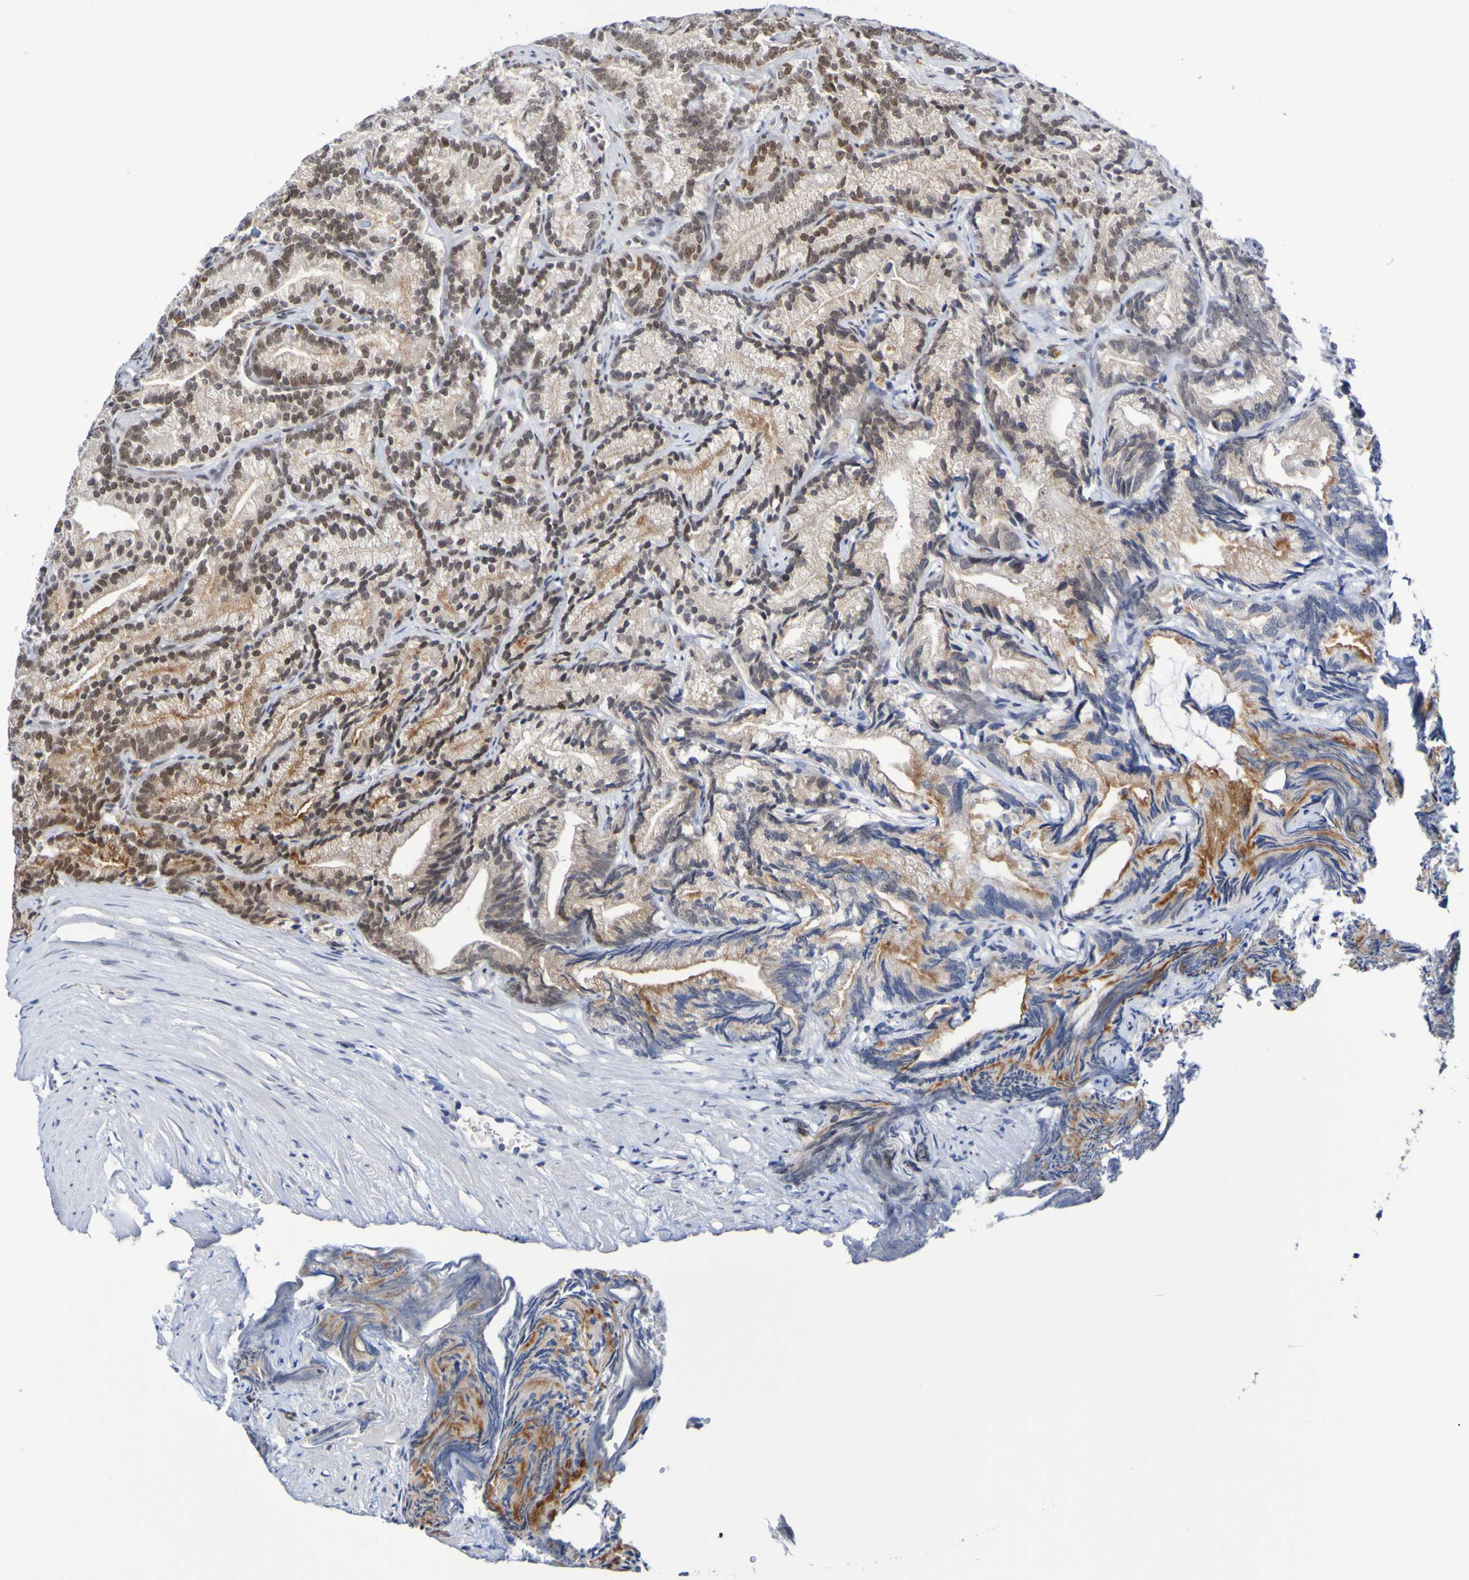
{"staining": {"intensity": "moderate", "quantity": ">75%", "location": "nuclear"}, "tissue": "prostate cancer", "cell_type": "Tumor cells", "image_type": "cancer", "snomed": [{"axis": "morphology", "description": "Adenocarcinoma, Low grade"}, {"axis": "topography", "description": "Prostate"}], "caption": "Adenocarcinoma (low-grade) (prostate) was stained to show a protein in brown. There is medium levels of moderate nuclear positivity in approximately >75% of tumor cells.", "gene": "PCGF1", "patient": {"sex": "male", "age": 89}}